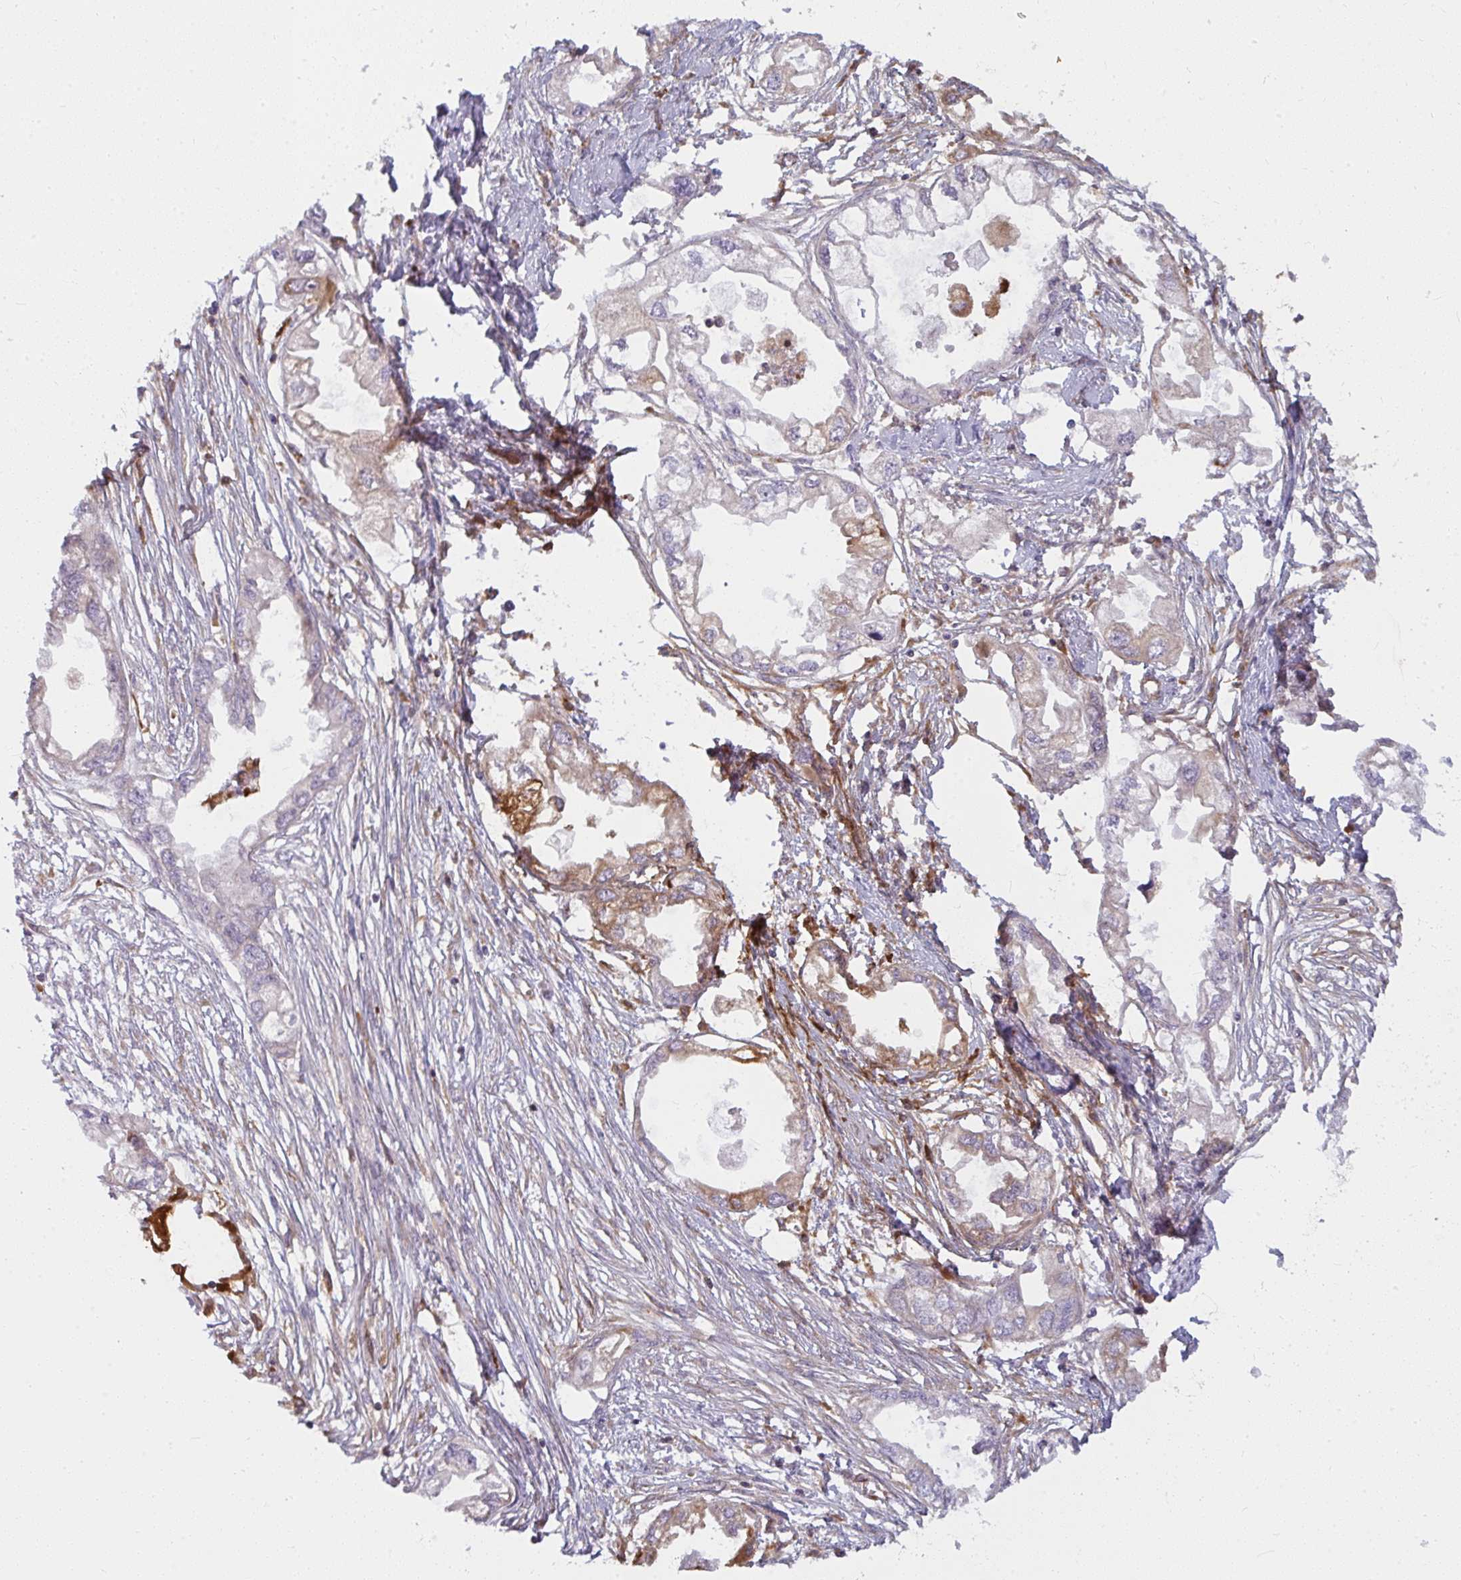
{"staining": {"intensity": "weak", "quantity": "<25%", "location": "cytoplasmic/membranous"}, "tissue": "endometrial cancer", "cell_type": "Tumor cells", "image_type": "cancer", "snomed": [{"axis": "morphology", "description": "Adenocarcinoma, NOS"}, {"axis": "morphology", "description": "Adenocarcinoma, metastatic, NOS"}, {"axis": "topography", "description": "Adipose tissue"}, {"axis": "topography", "description": "Endometrium"}], "caption": "Immunohistochemistry (IHC) image of neoplastic tissue: human endometrial adenocarcinoma stained with DAB (3,3'-diaminobenzidine) displays no significant protein expression in tumor cells. (Immunohistochemistry (IHC), brightfield microscopy, high magnification).", "gene": "IFIT3", "patient": {"sex": "female", "age": 67}}